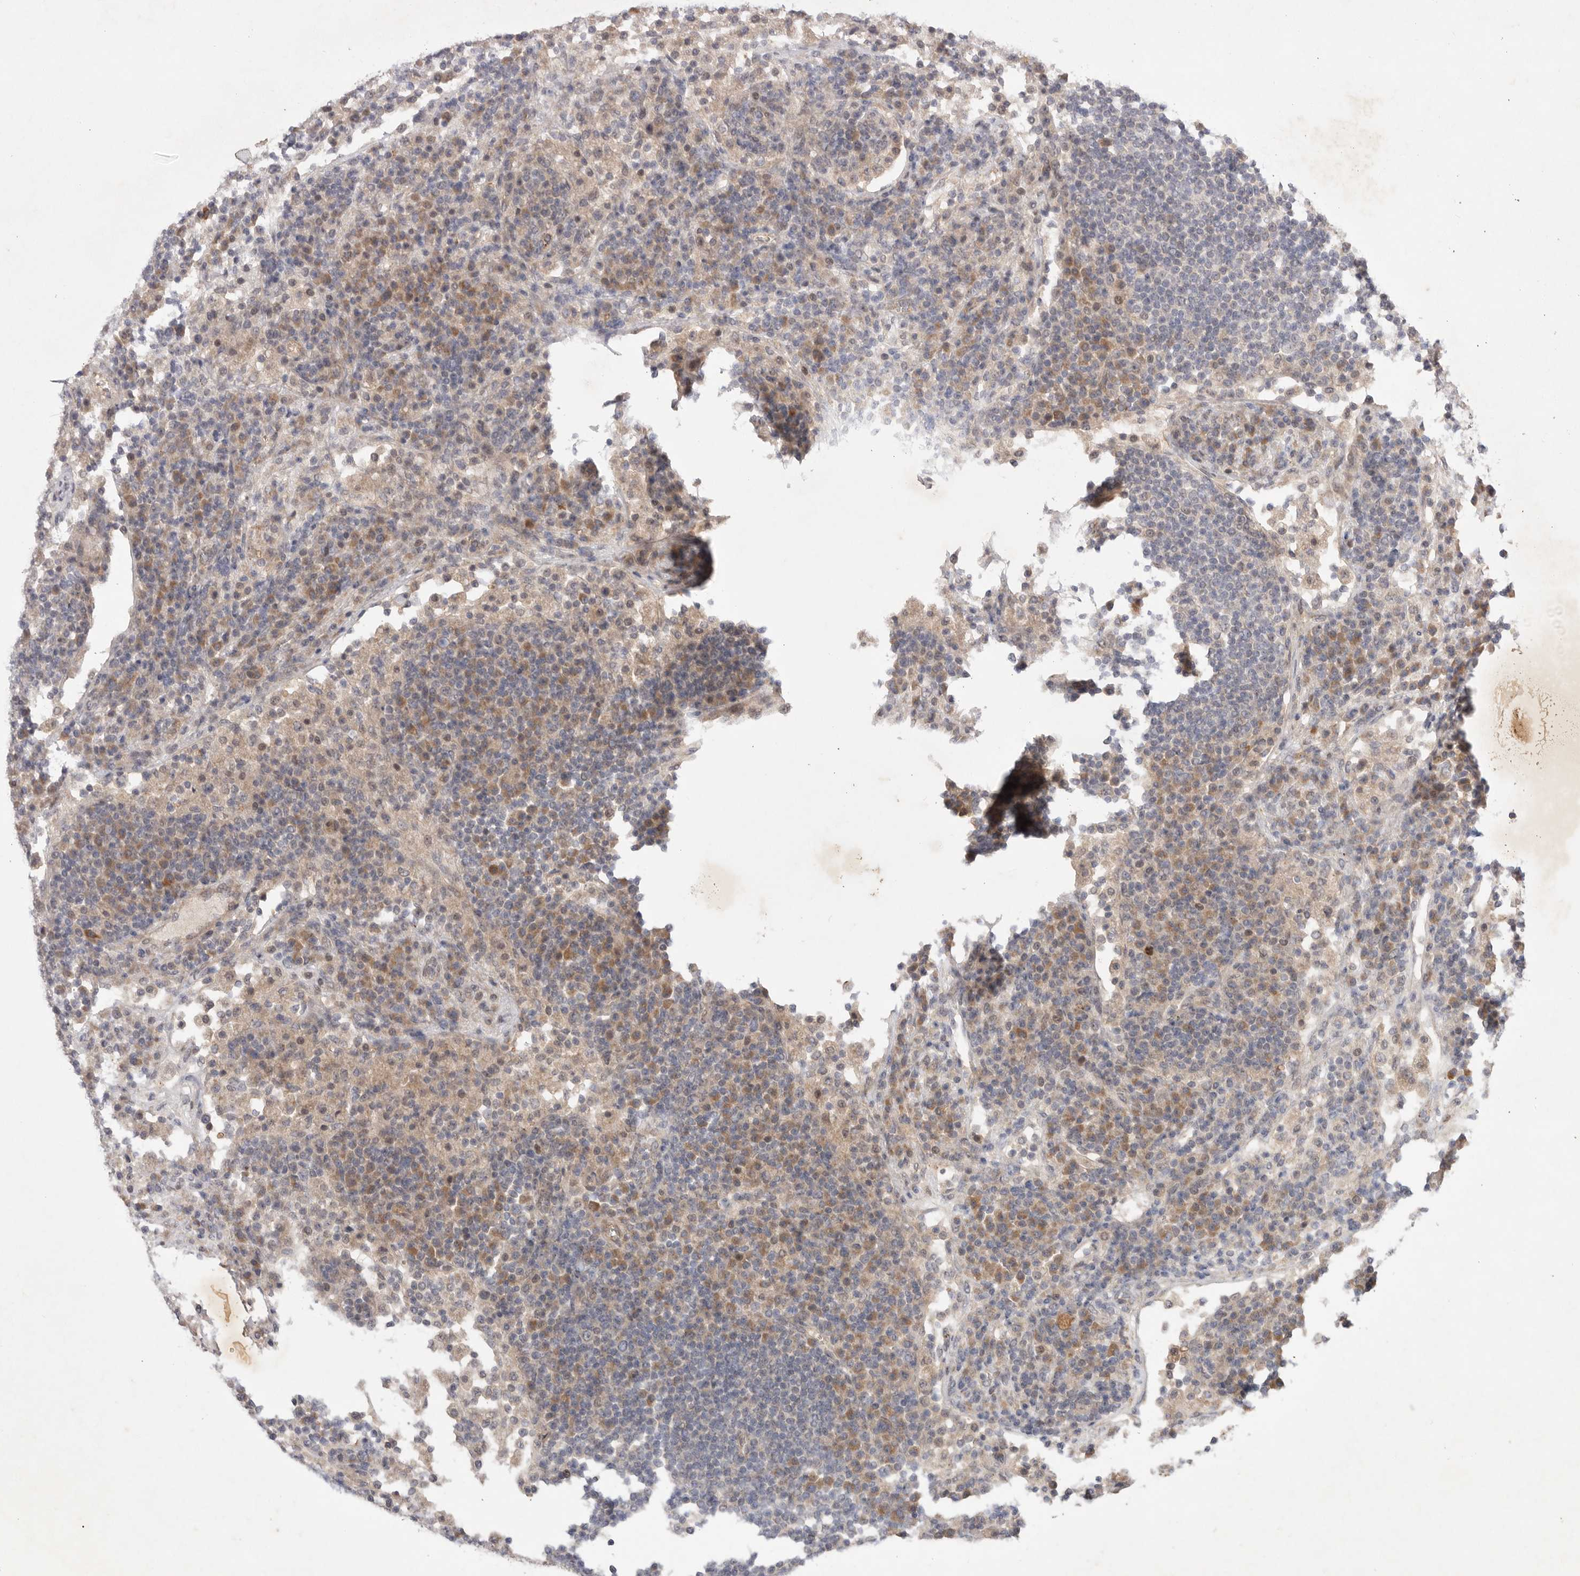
{"staining": {"intensity": "negative", "quantity": "none", "location": "none"}, "tissue": "lymph node", "cell_type": "Germinal center cells", "image_type": "normal", "snomed": [{"axis": "morphology", "description": "Normal tissue, NOS"}, {"axis": "topography", "description": "Lymph node"}], "caption": "DAB immunohistochemical staining of benign lymph node displays no significant expression in germinal center cells.", "gene": "PTPDC1", "patient": {"sex": "female", "age": 53}}